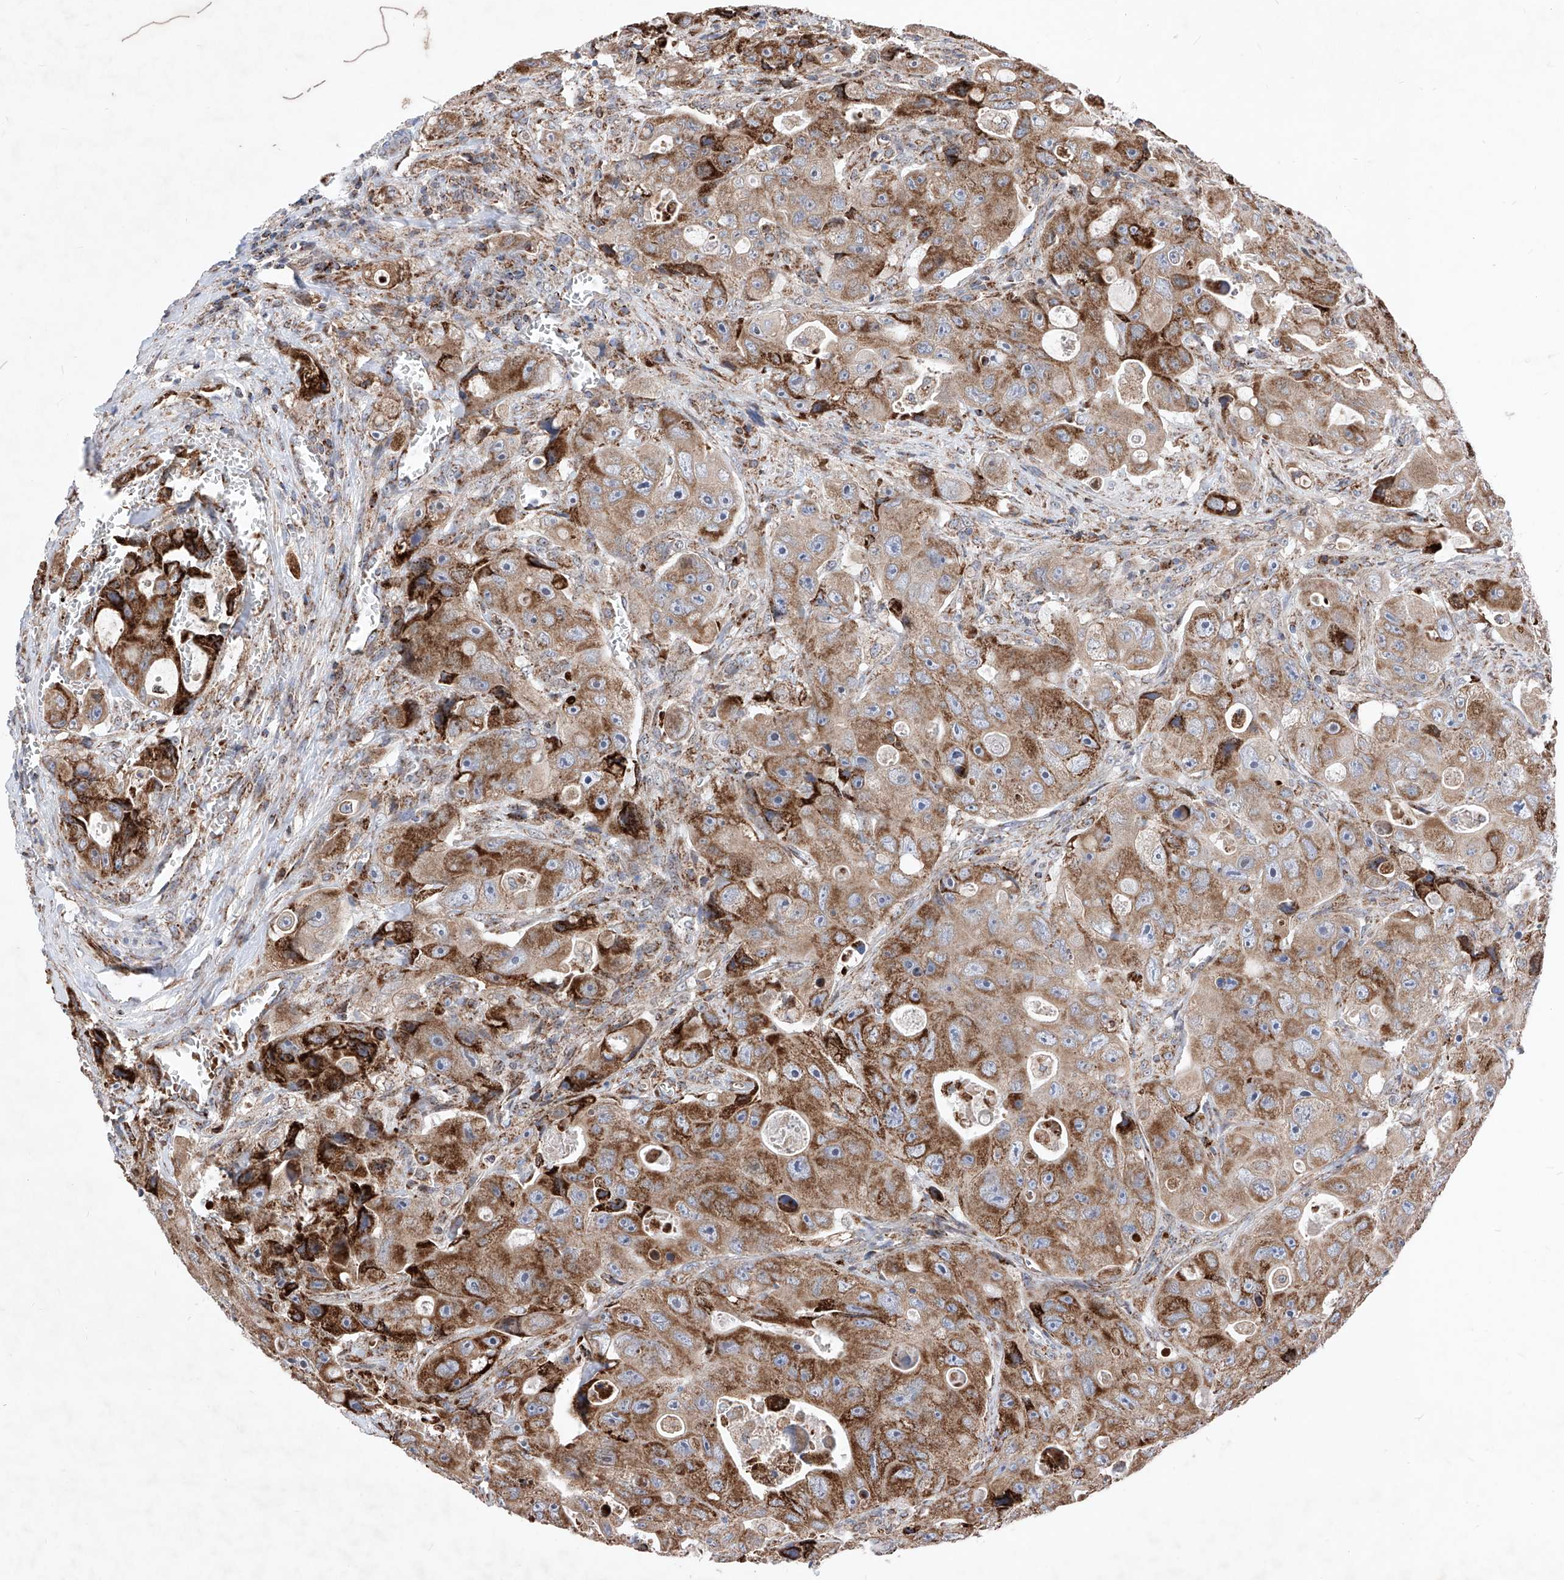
{"staining": {"intensity": "strong", "quantity": ">75%", "location": "cytoplasmic/membranous"}, "tissue": "colorectal cancer", "cell_type": "Tumor cells", "image_type": "cancer", "snomed": [{"axis": "morphology", "description": "Adenocarcinoma, NOS"}, {"axis": "topography", "description": "Colon"}], "caption": "A brown stain shows strong cytoplasmic/membranous positivity of a protein in adenocarcinoma (colorectal) tumor cells.", "gene": "SEMA6A", "patient": {"sex": "female", "age": 46}}